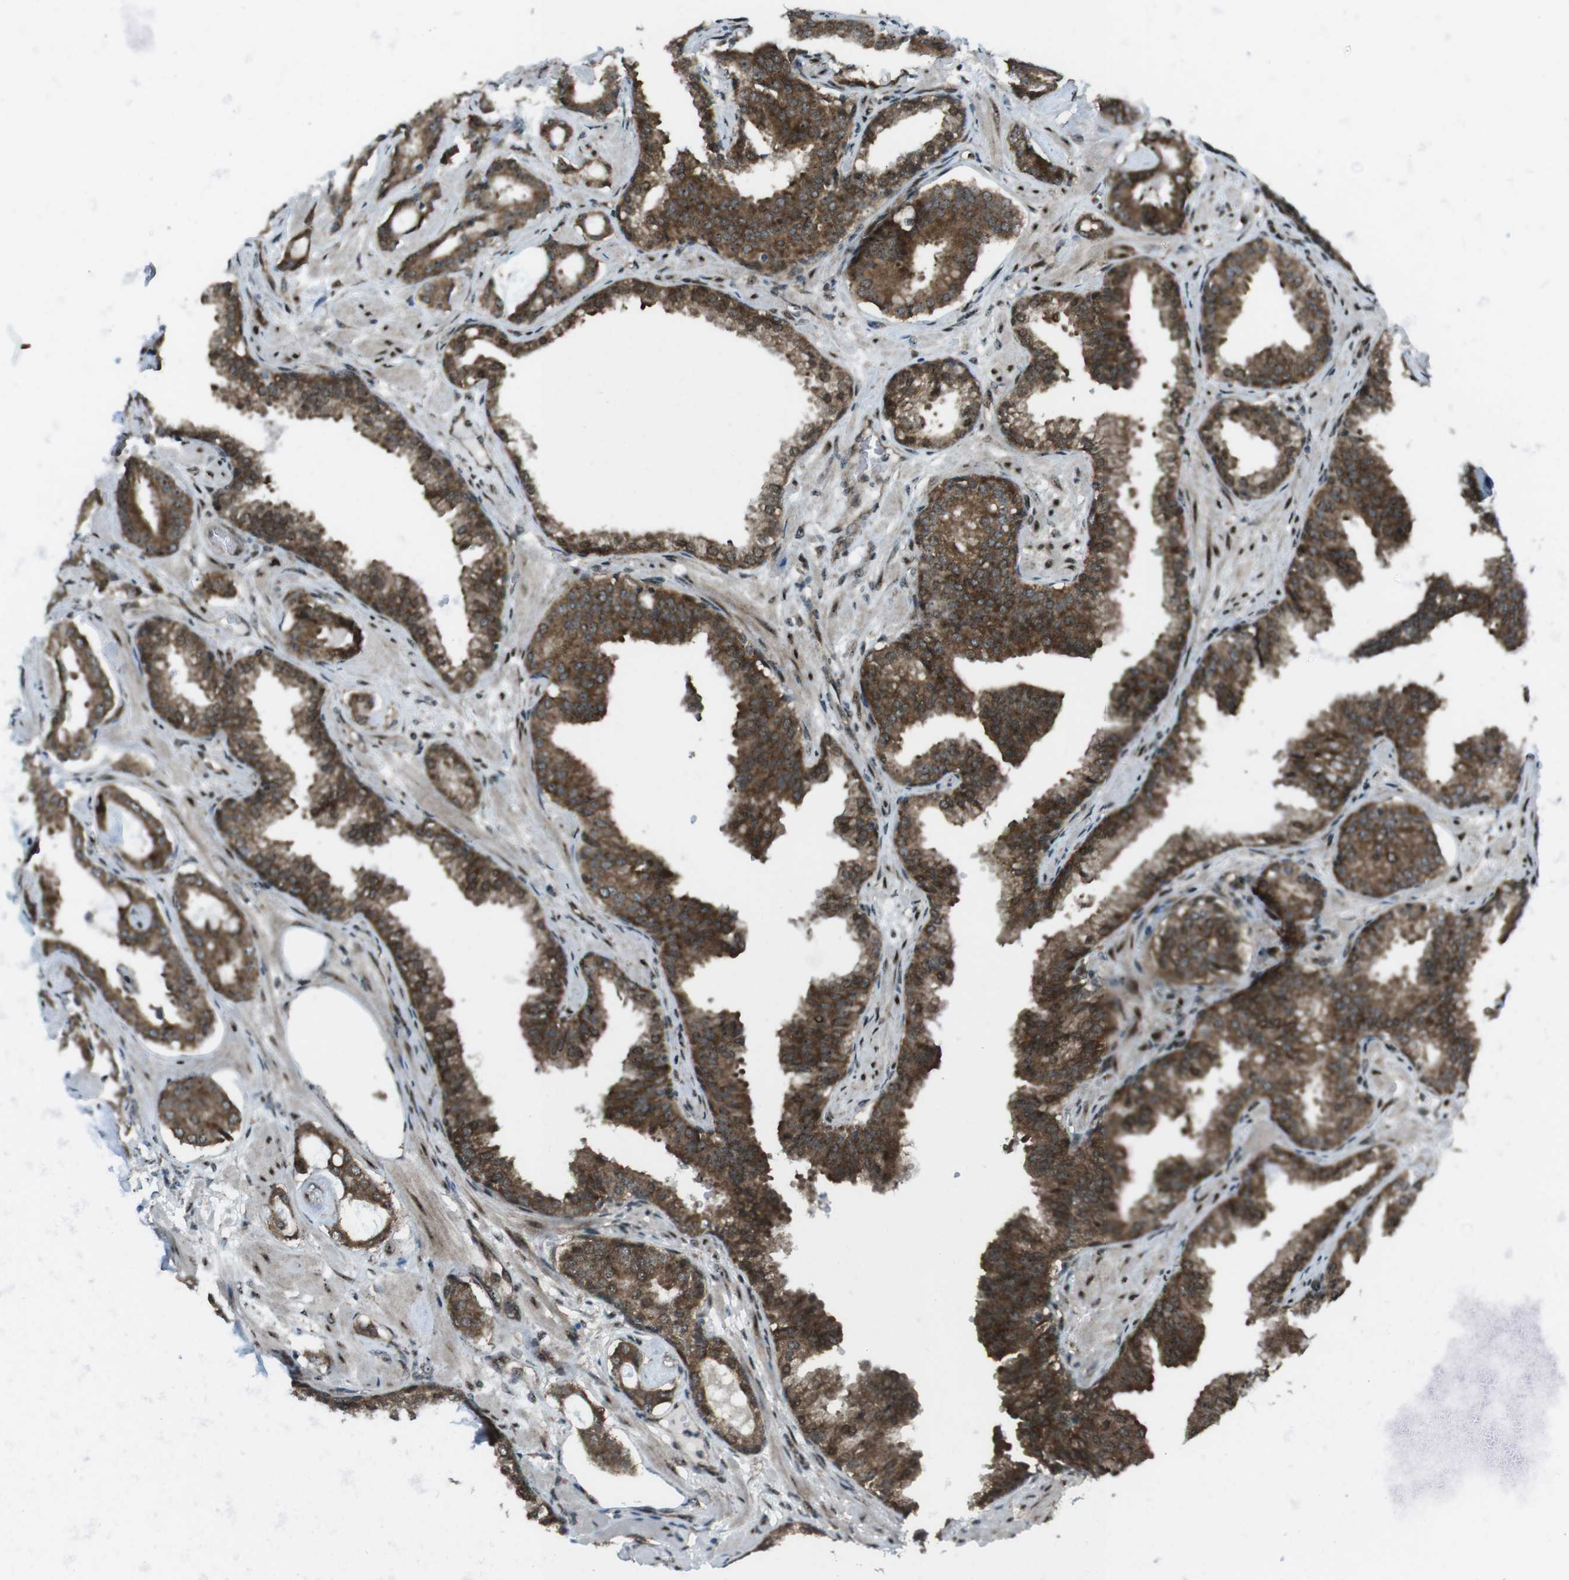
{"staining": {"intensity": "strong", "quantity": ">75%", "location": "cytoplasmic/membranous,nuclear"}, "tissue": "prostate cancer", "cell_type": "Tumor cells", "image_type": "cancer", "snomed": [{"axis": "morphology", "description": "Adenocarcinoma, Low grade"}, {"axis": "topography", "description": "Prostate"}], "caption": "Immunohistochemistry image of adenocarcinoma (low-grade) (prostate) stained for a protein (brown), which reveals high levels of strong cytoplasmic/membranous and nuclear staining in approximately >75% of tumor cells.", "gene": "CSNK1D", "patient": {"sex": "male", "age": 53}}